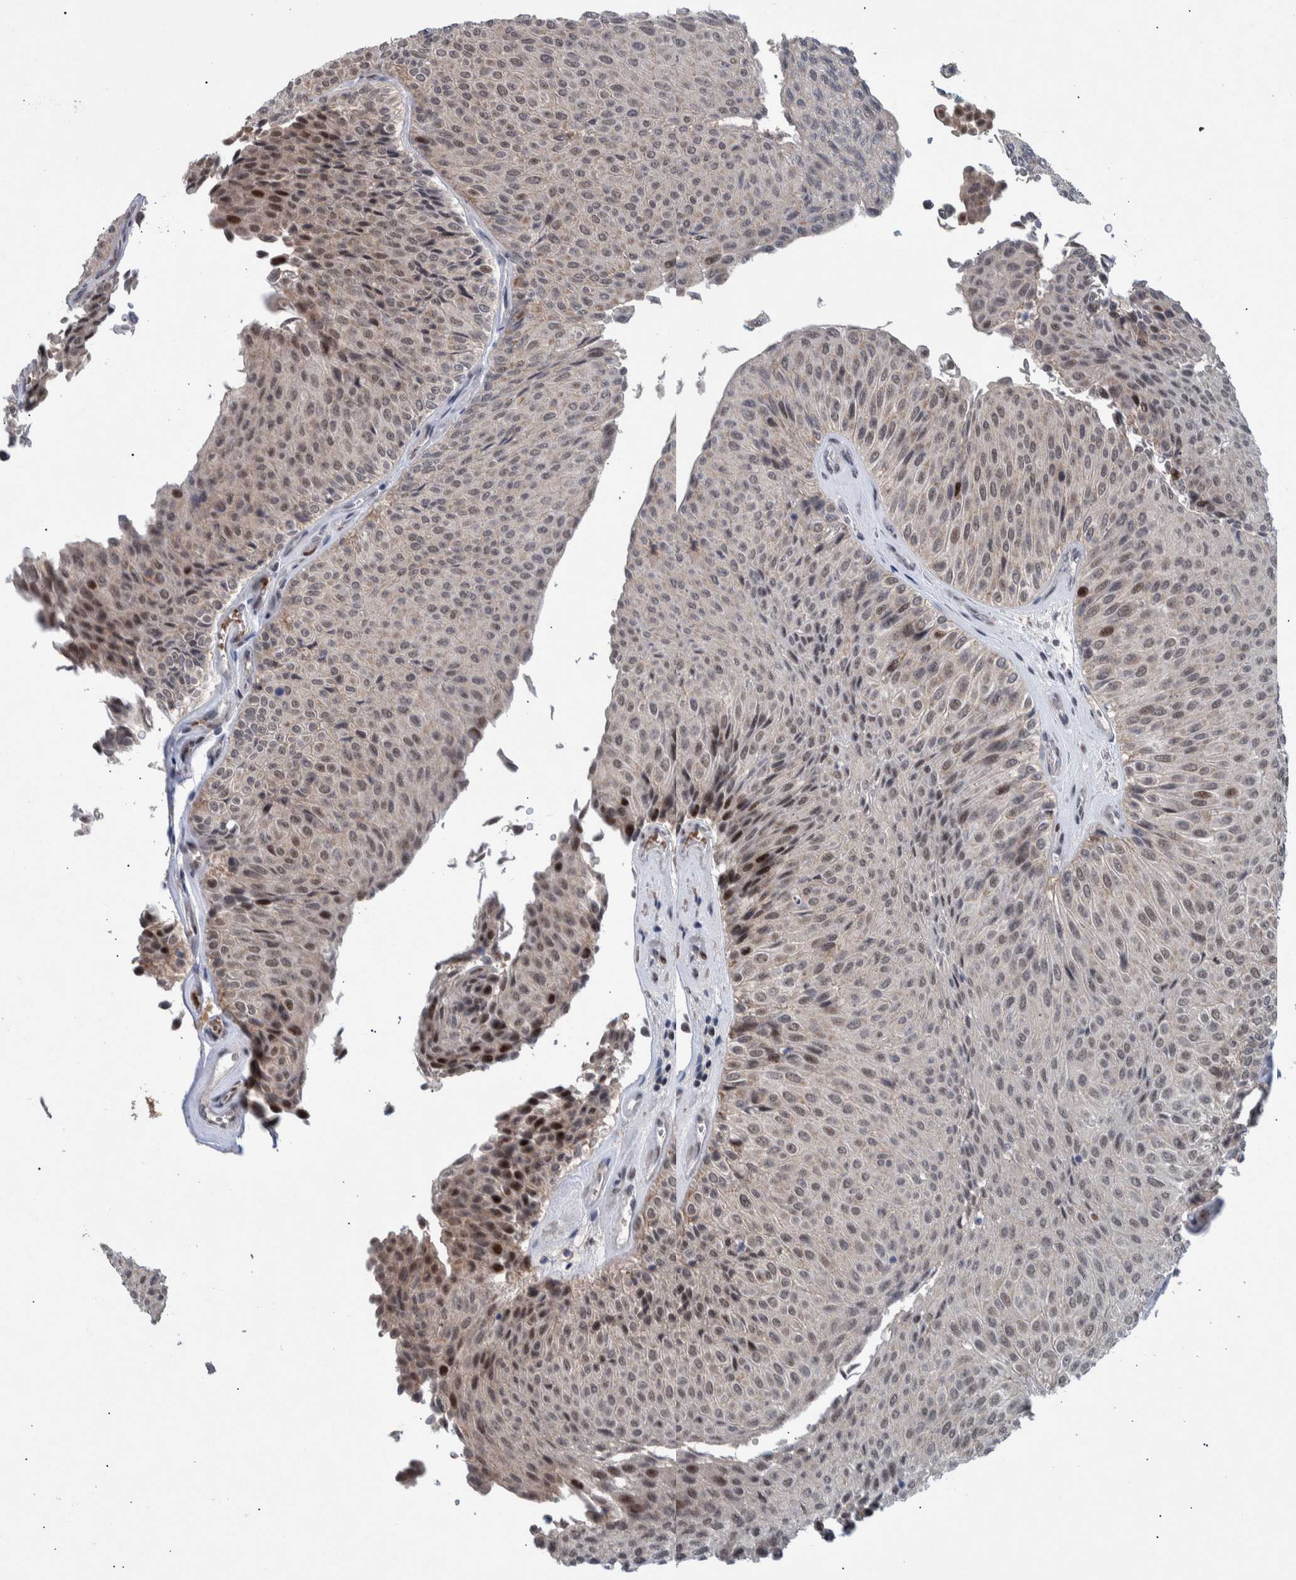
{"staining": {"intensity": "moderate", "quantity": "<25%", "location": "nuclear"}, "tissue": "urothelial cancer", "cell_type": "Tumor cells", "image_type": "cancer", "snomed": [{"axis": "morphology", "description": "Urothelial carcinoma, Low grade"}, {"axis": "topography", "description": "Urinary bladder"}], "caption": "Protein expression analysis of human urothelial carcinoma (low-grade) reveals moderate nuclear staining in about <25% of tumor cells.", "gene": "ESRP1", "patient": {"sex": "male", "age": 78}}